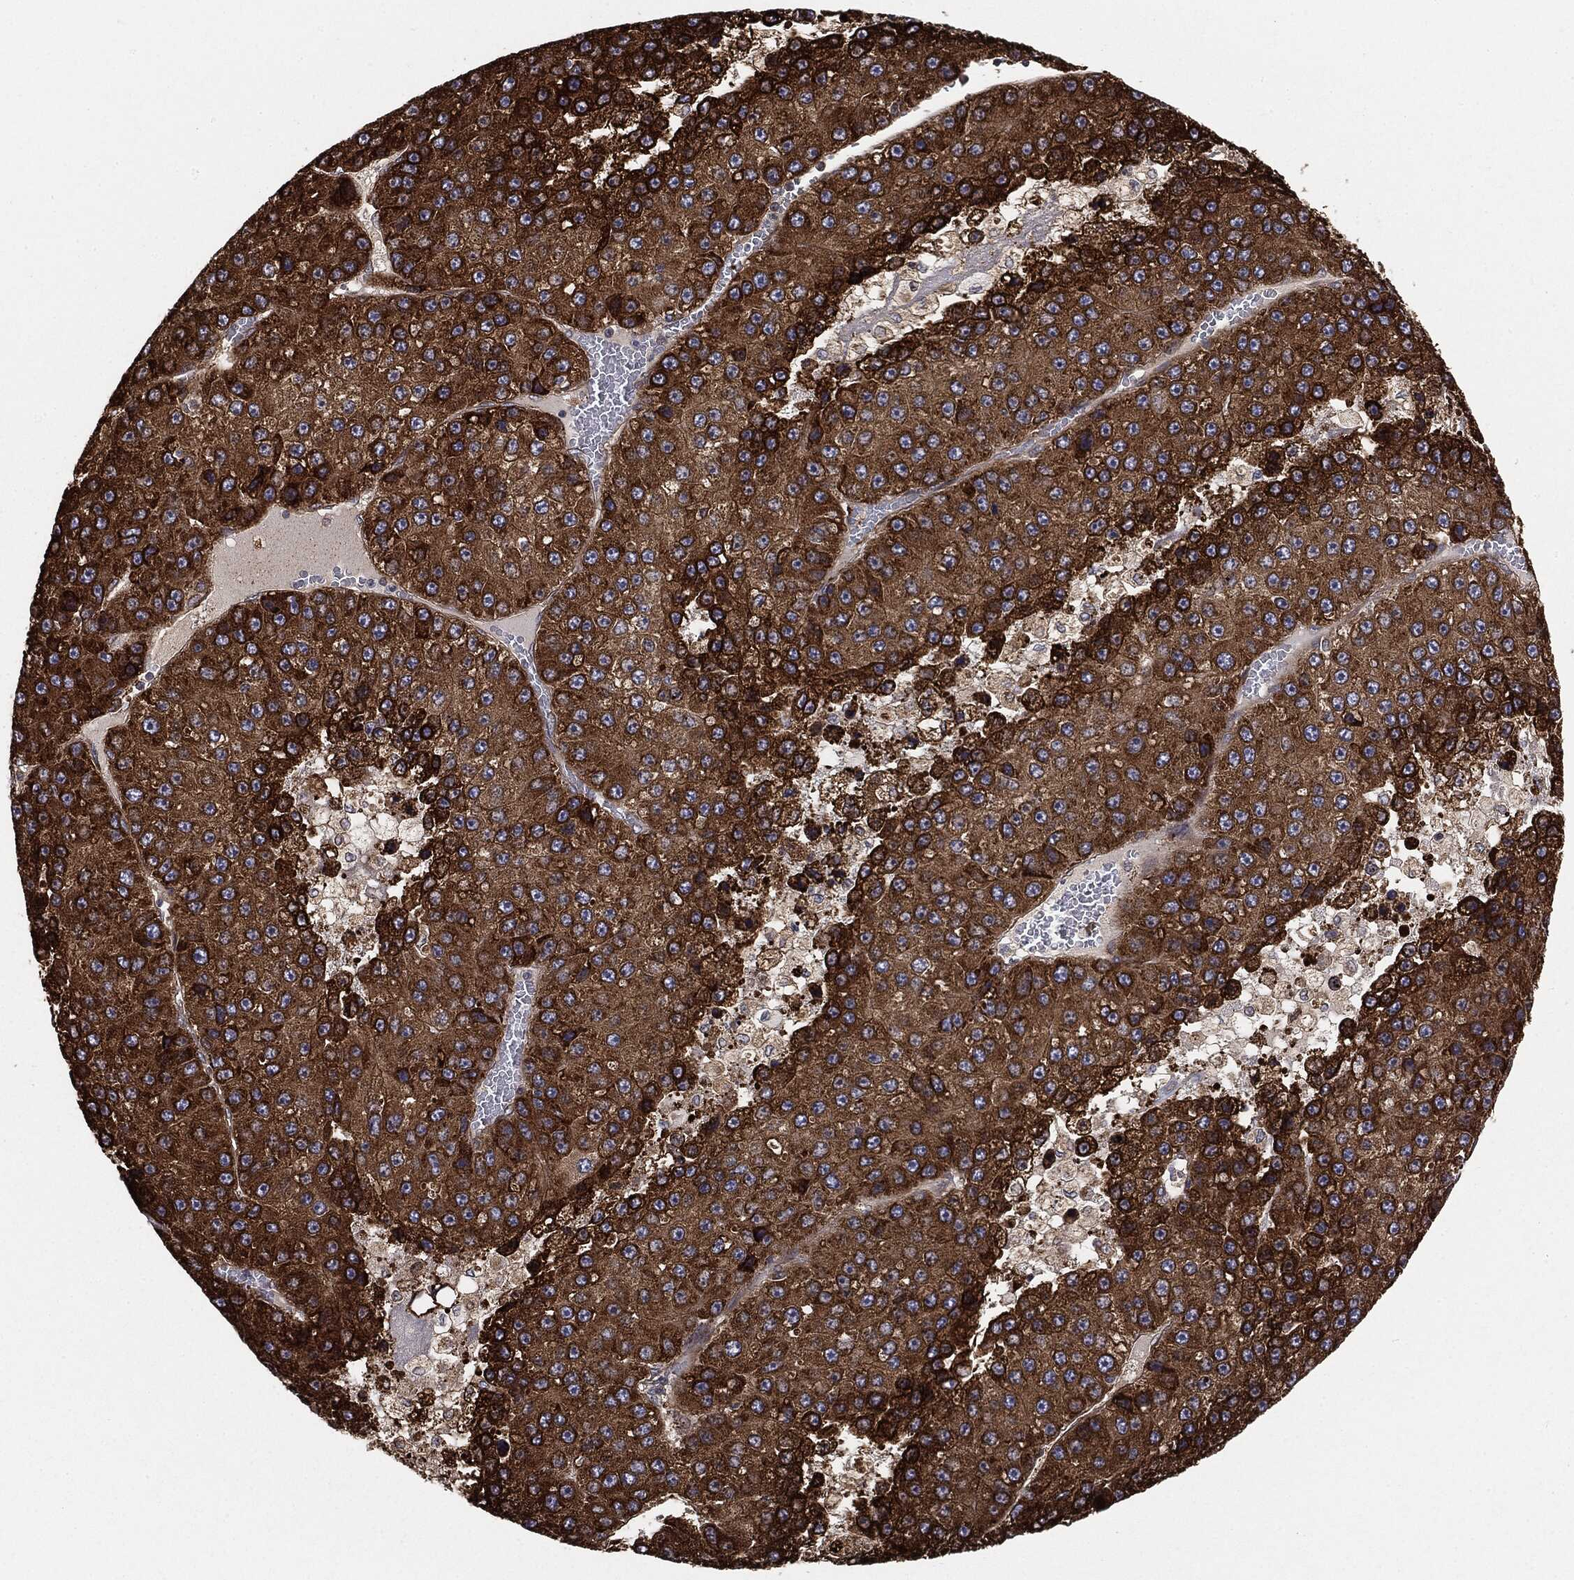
{"staining": {"intensity": "strong", "quantity": ">75%", "location": "cytoplasmic/membranous"}, "tissue": "liver cancer", "cell_type": "Tumor cells", "image_type": "cancer", "snomed": [{"axis": "morphology", "description": "Carcinoma, Hepatocellular, NOS"}, {"axis": "topography", "description": "Liver"}], "caption": "Immunohistochemical staining of liver cancer (hepatocellular carcinoma) shows high levels of strong cytoplasmic/membranous protein positivity in approximately >75% of tumor cells. The staining is performed using DAB (3,3'-diaminobenzidine) brown chromogen to label protein expression. The nuclei are counter-stained blue using hematoxylin.", "gene": "CYLD", "patient": {"sex": "female", "age": 73}}